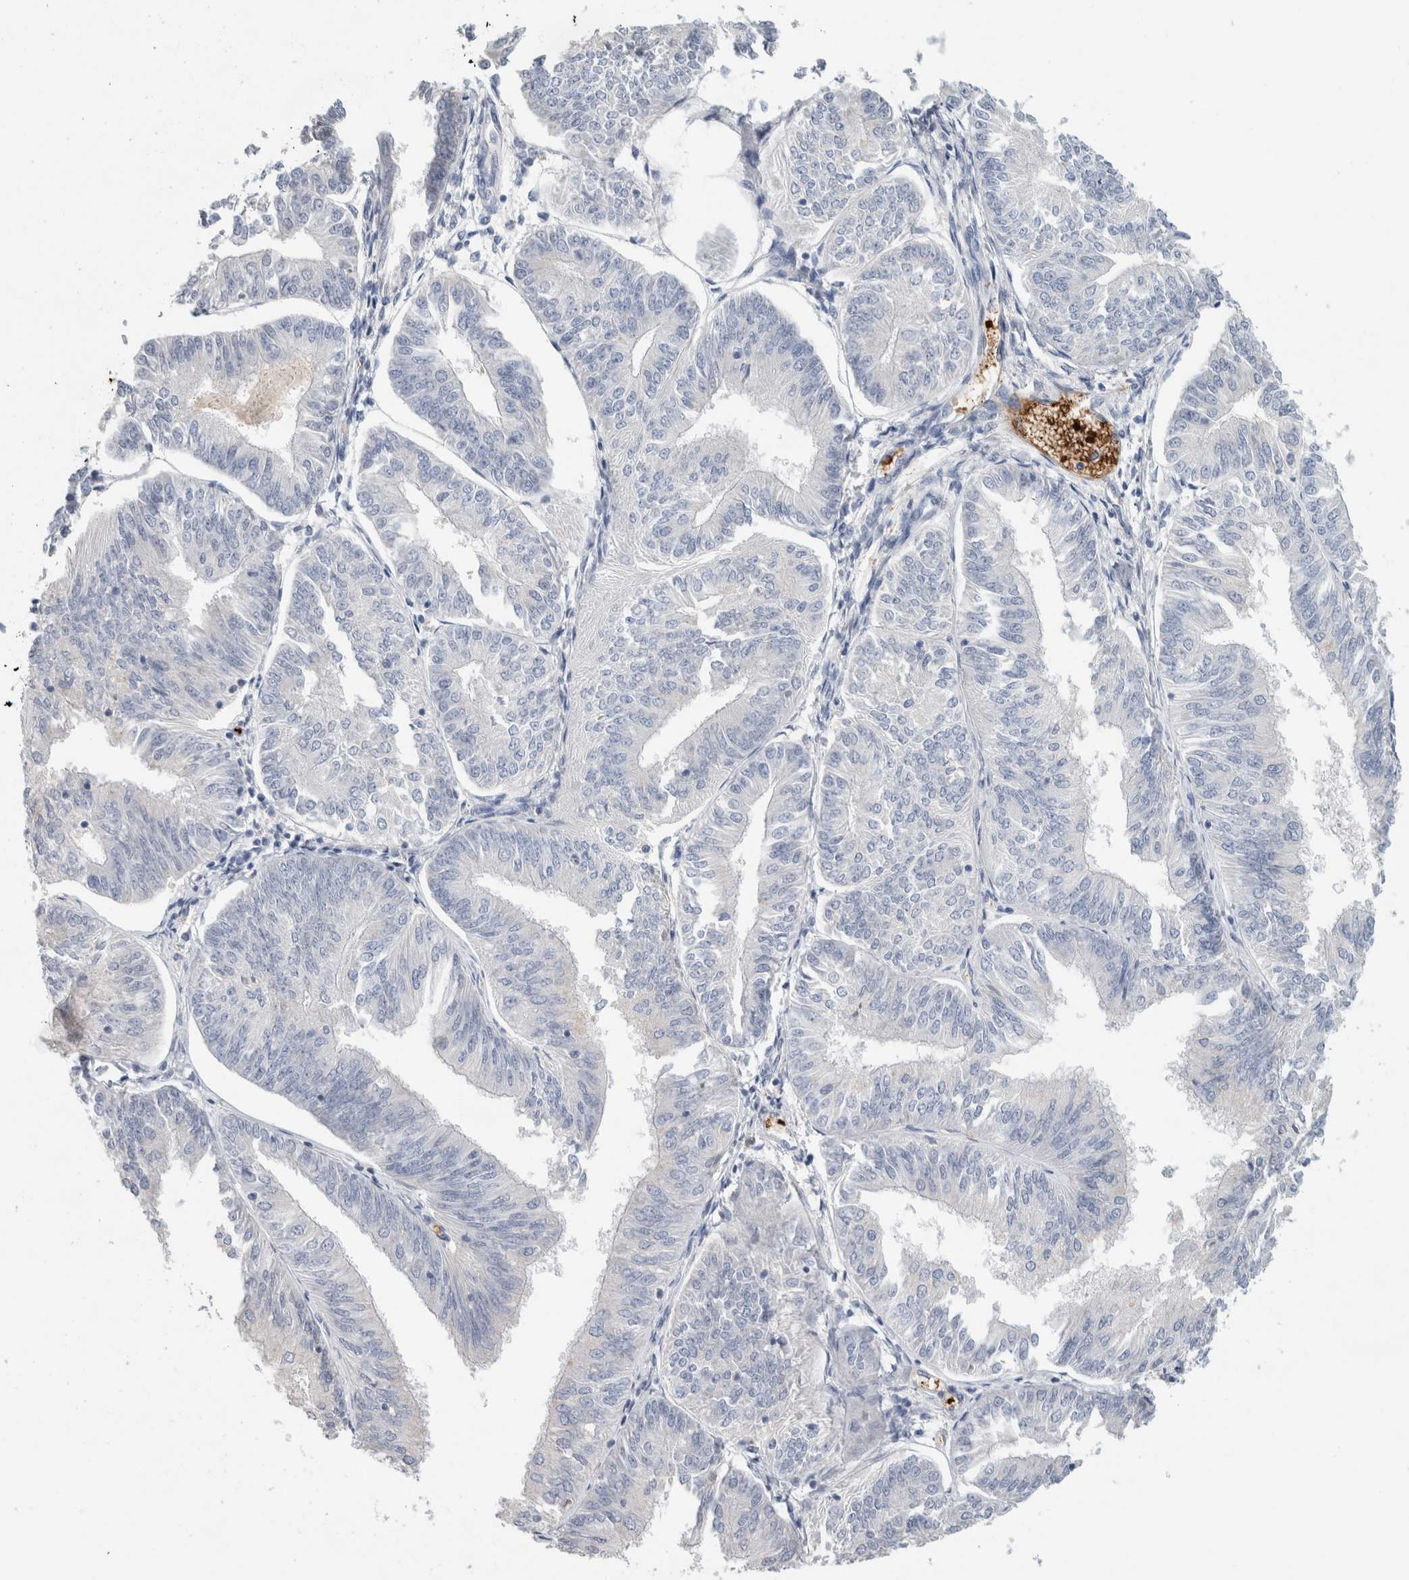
{"staining": {"intensity": "negative", "quantity": "none", "location": "none"}, "tissue": "endometrial cancer", "cell_type": "Tumor cells", "image_type": "cancer", "snomed": [{"axis": "morphology", "description": "Adenocarcinoma, NOS"}, {"axis": "topography", "description": "Endometrium"}], "caption": "DAB (3,3'-diaminobenzidine) immunohistochemical staining of human endometrial cancer (adenocarcinoma) exhibits no significant staining in tumor cells.", "gene": "CA1", "patient": {"sex": "female", "age": 58}}